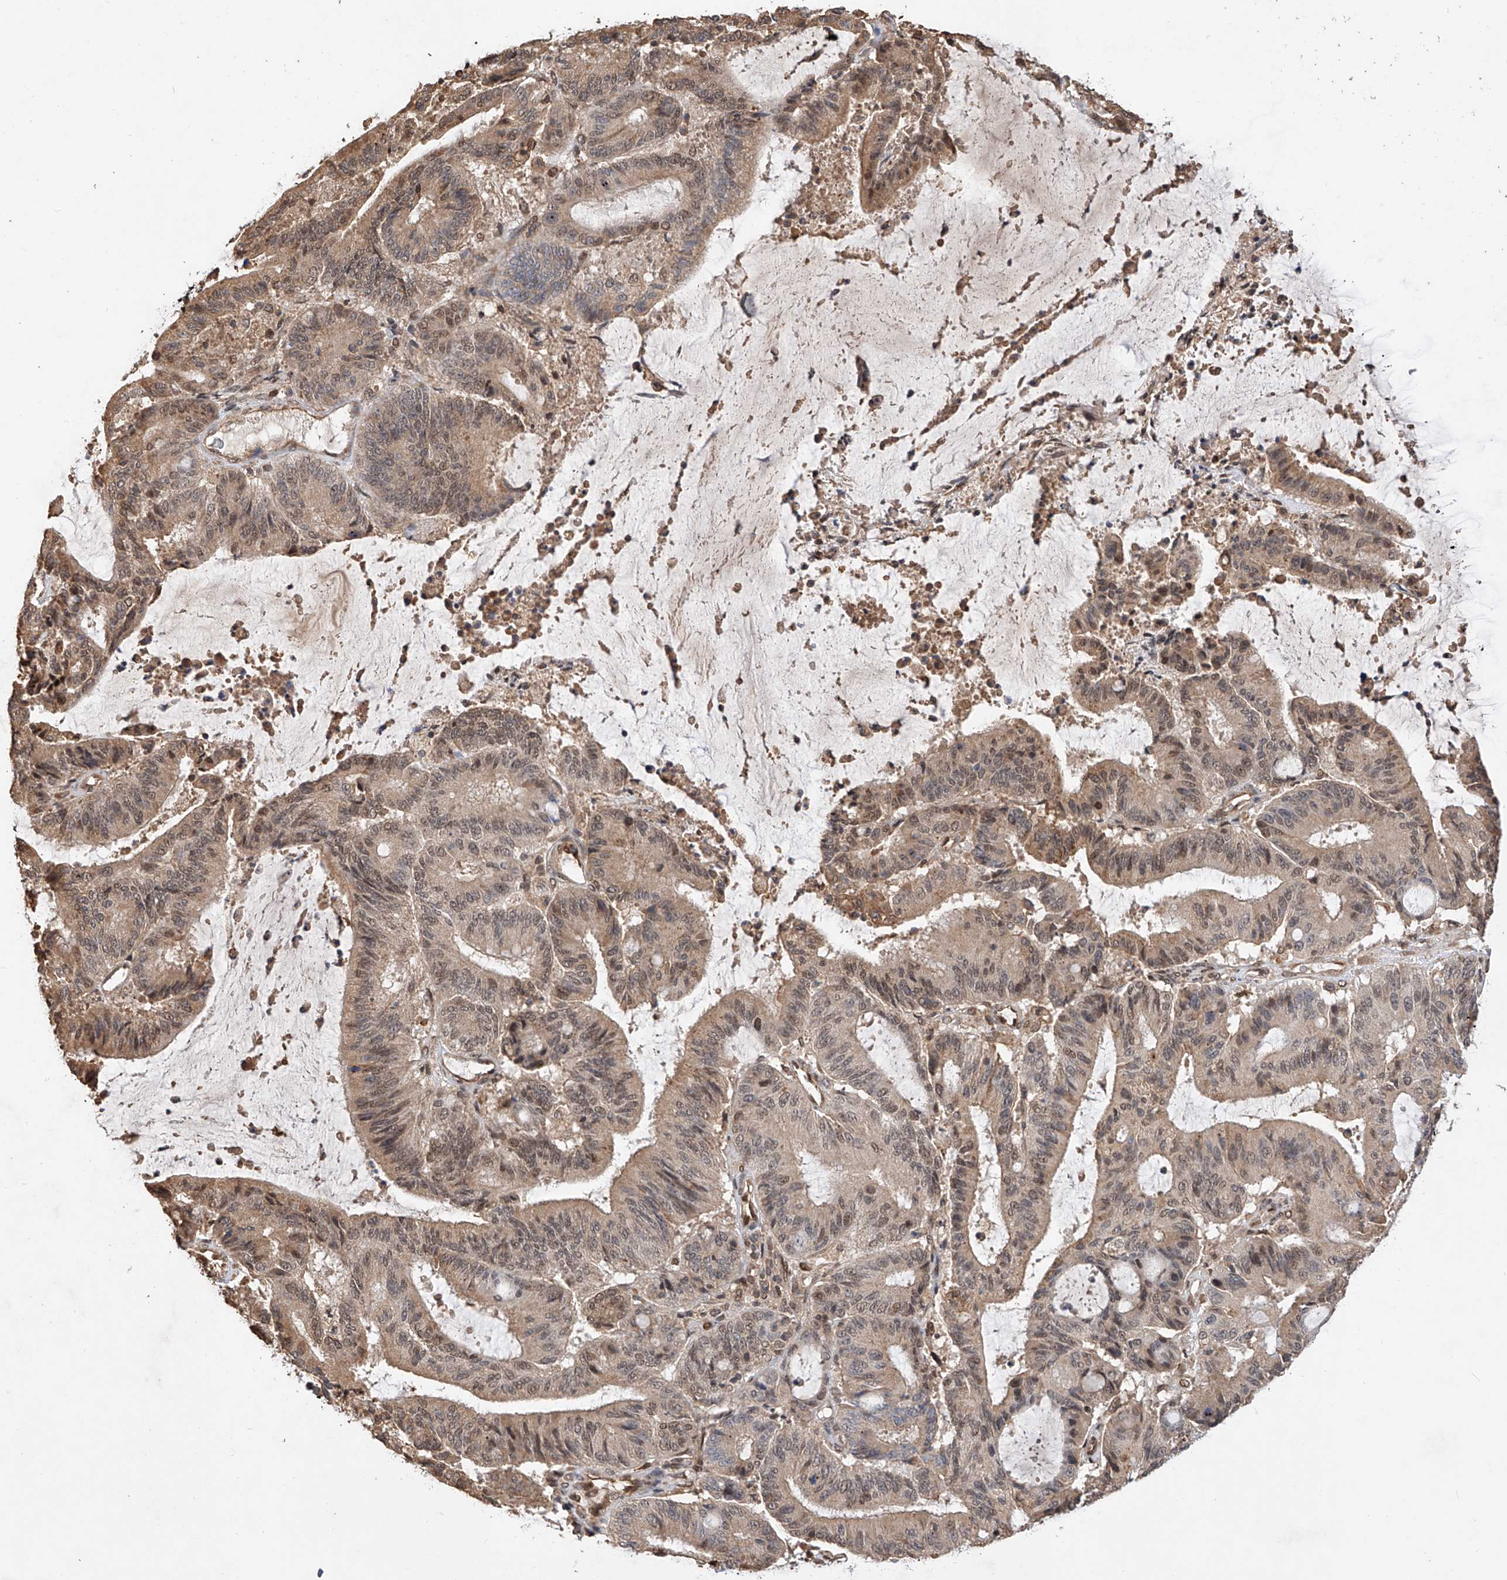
{"staining": {"intensity": "moderate", "quantity": ">75%", "location": "cytoplasmic/membranous,nuclear"}, "tissue": "liver cancer", "cell_type": "Tumor cells", "image_type": "cancer", "snomed": [{"axis": "morphology", "description": "Normal tissue, NOS"}, {"axis": "morphology", "description": "Cholangiocarcinoma"}, {"axis": "topography", "description": "Liver"}, {"axis": "topography", "description": "Peripheral nerve tissue"}], "caption": "Immunohistochemical staining of human liver cancer (cholangiocarcinoma) reveals moderate cytoplasmic/membranous and nuclear protein expression in about >75% of tumor cells.", "gene": "RILPL2", "patient": {"sex": "female", "age": 73}}